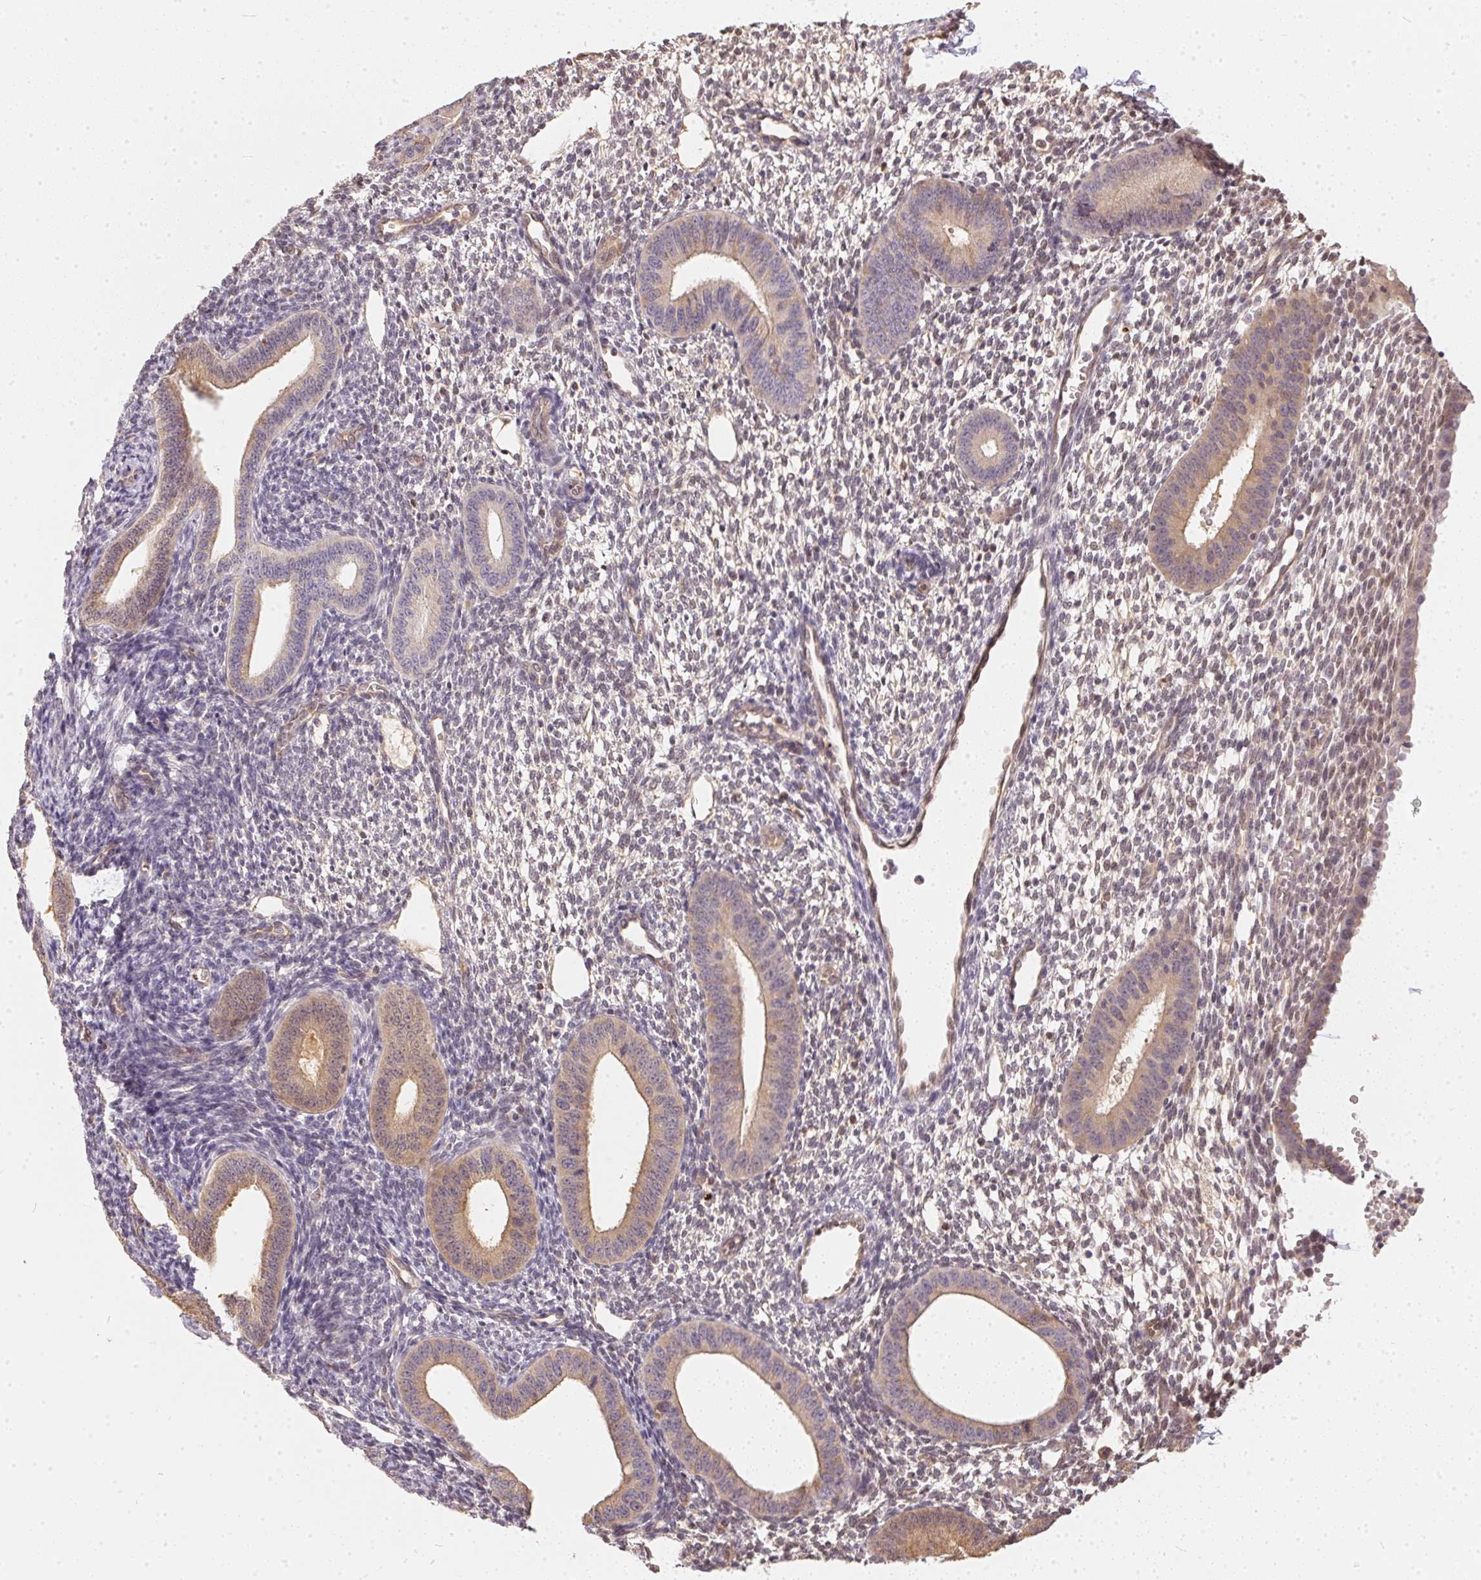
{"staining": {"intensity": "negative", "quantity": "none", "location": "none"}, "tissue": "endometrium", "cell_type": "Cells in endometrial stroma", "image_type": "normal", "snomed": [{"axis": "morphology", "description": "Normal tissue, NOS"}, {"axis": "topography", "description": "Endometrium"}], "caption": "This histopathology image is of normal endometrium stained with immunohistochemistry to label a protein in brown with the nuclei are counter-stained blue. There is no expression in cells in endometrial stroma. The staining is performed using DAB brown chromogen with nuclei counter-stained in using hematoxylin.", "gene": "BLMH", "patient": {"sex": "female", "age": 40}}